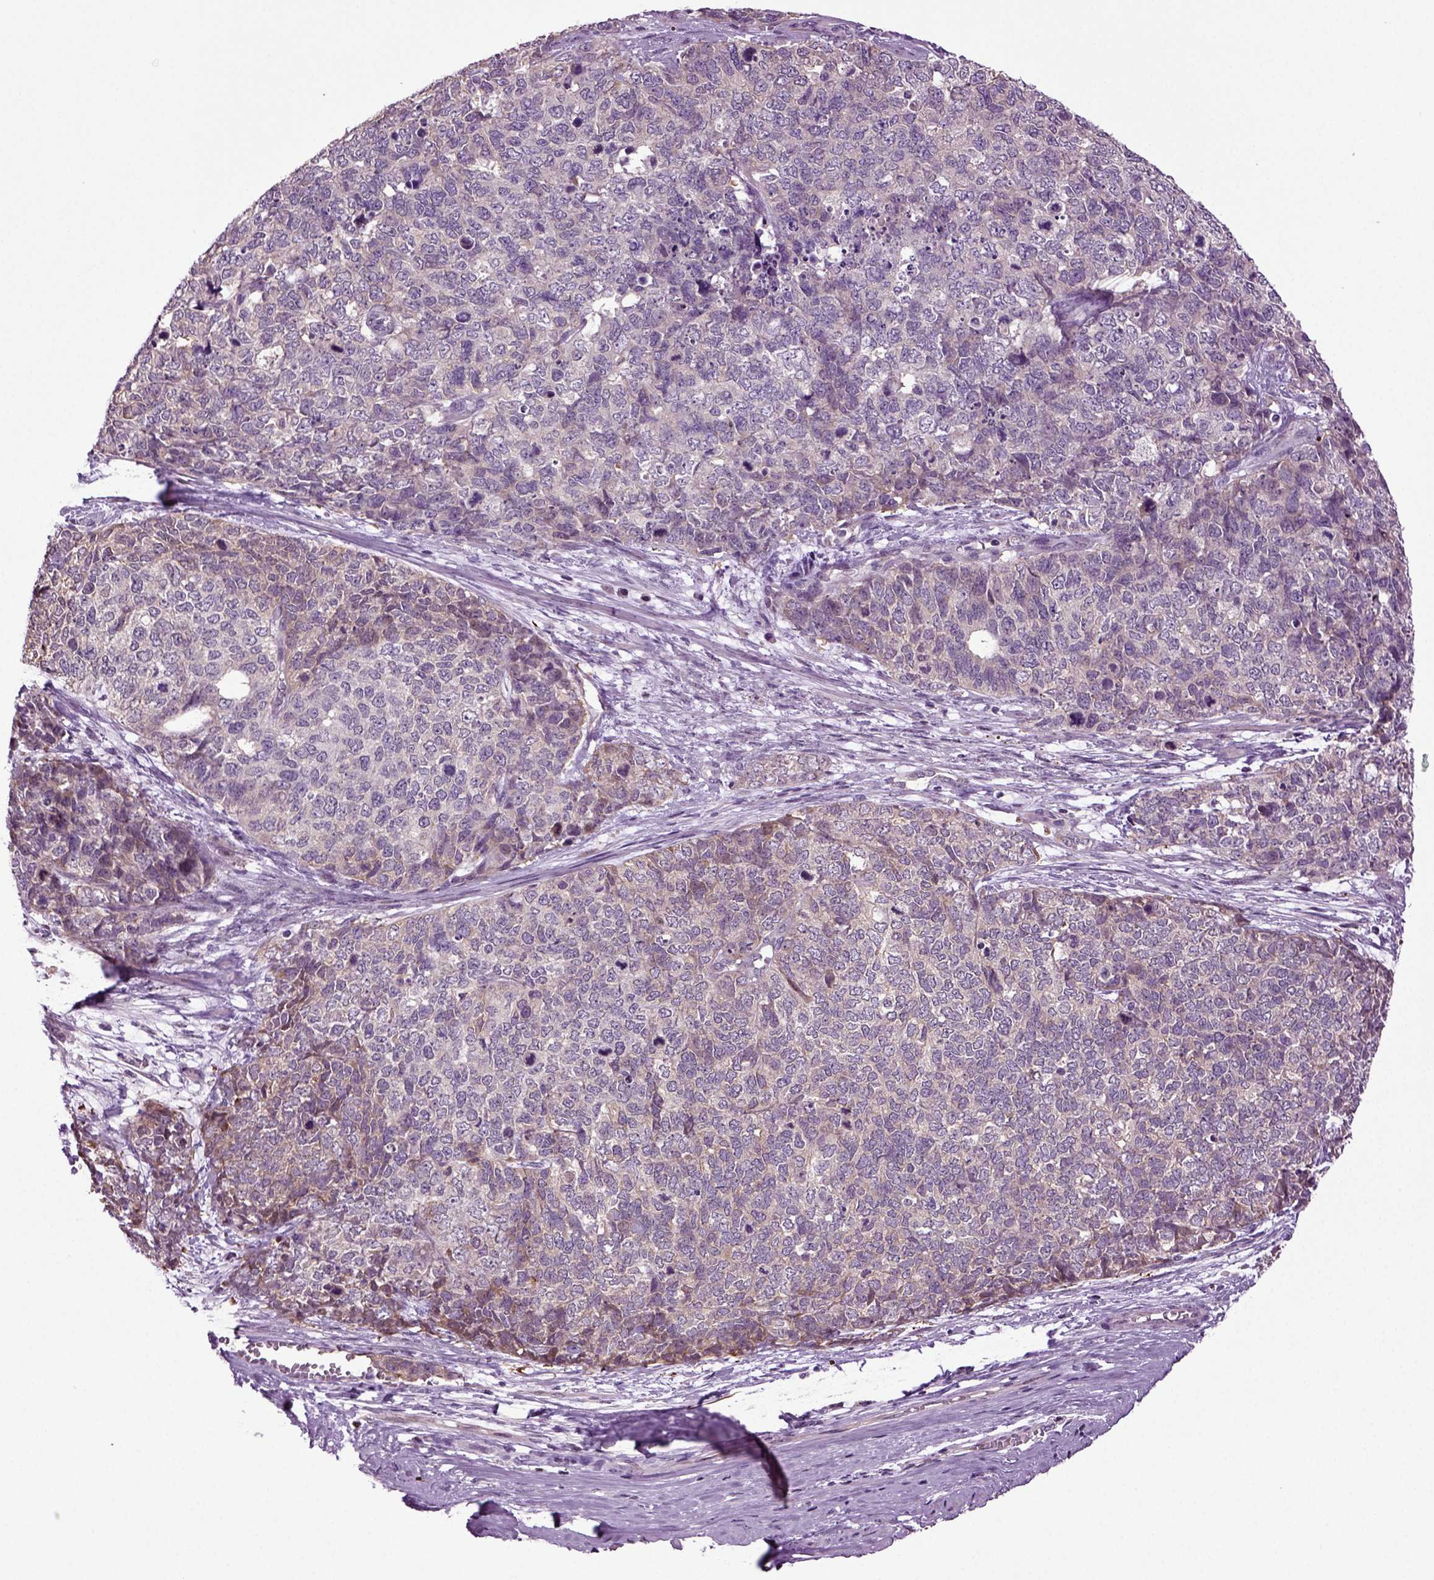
{"staining": {"intensity": "weak", "quantity": "<25%", "location": "cytoplasmic/membranous"}, "tissue": "cervical cancer", "cell_type": "Tumor cells", "image_type": "cancer", "snomed": [{"axis": "morphology", "description": "Squamous cell carcinoma, NOS"}, {"axis": "topography", "description": "Cervix"}], "caption": "Cervical cancer was stained to show a protein in brown. There is no significant staining in tumor cells.", "gene": "PLCH2", "patient": {"sex": "female", "age": 63}}